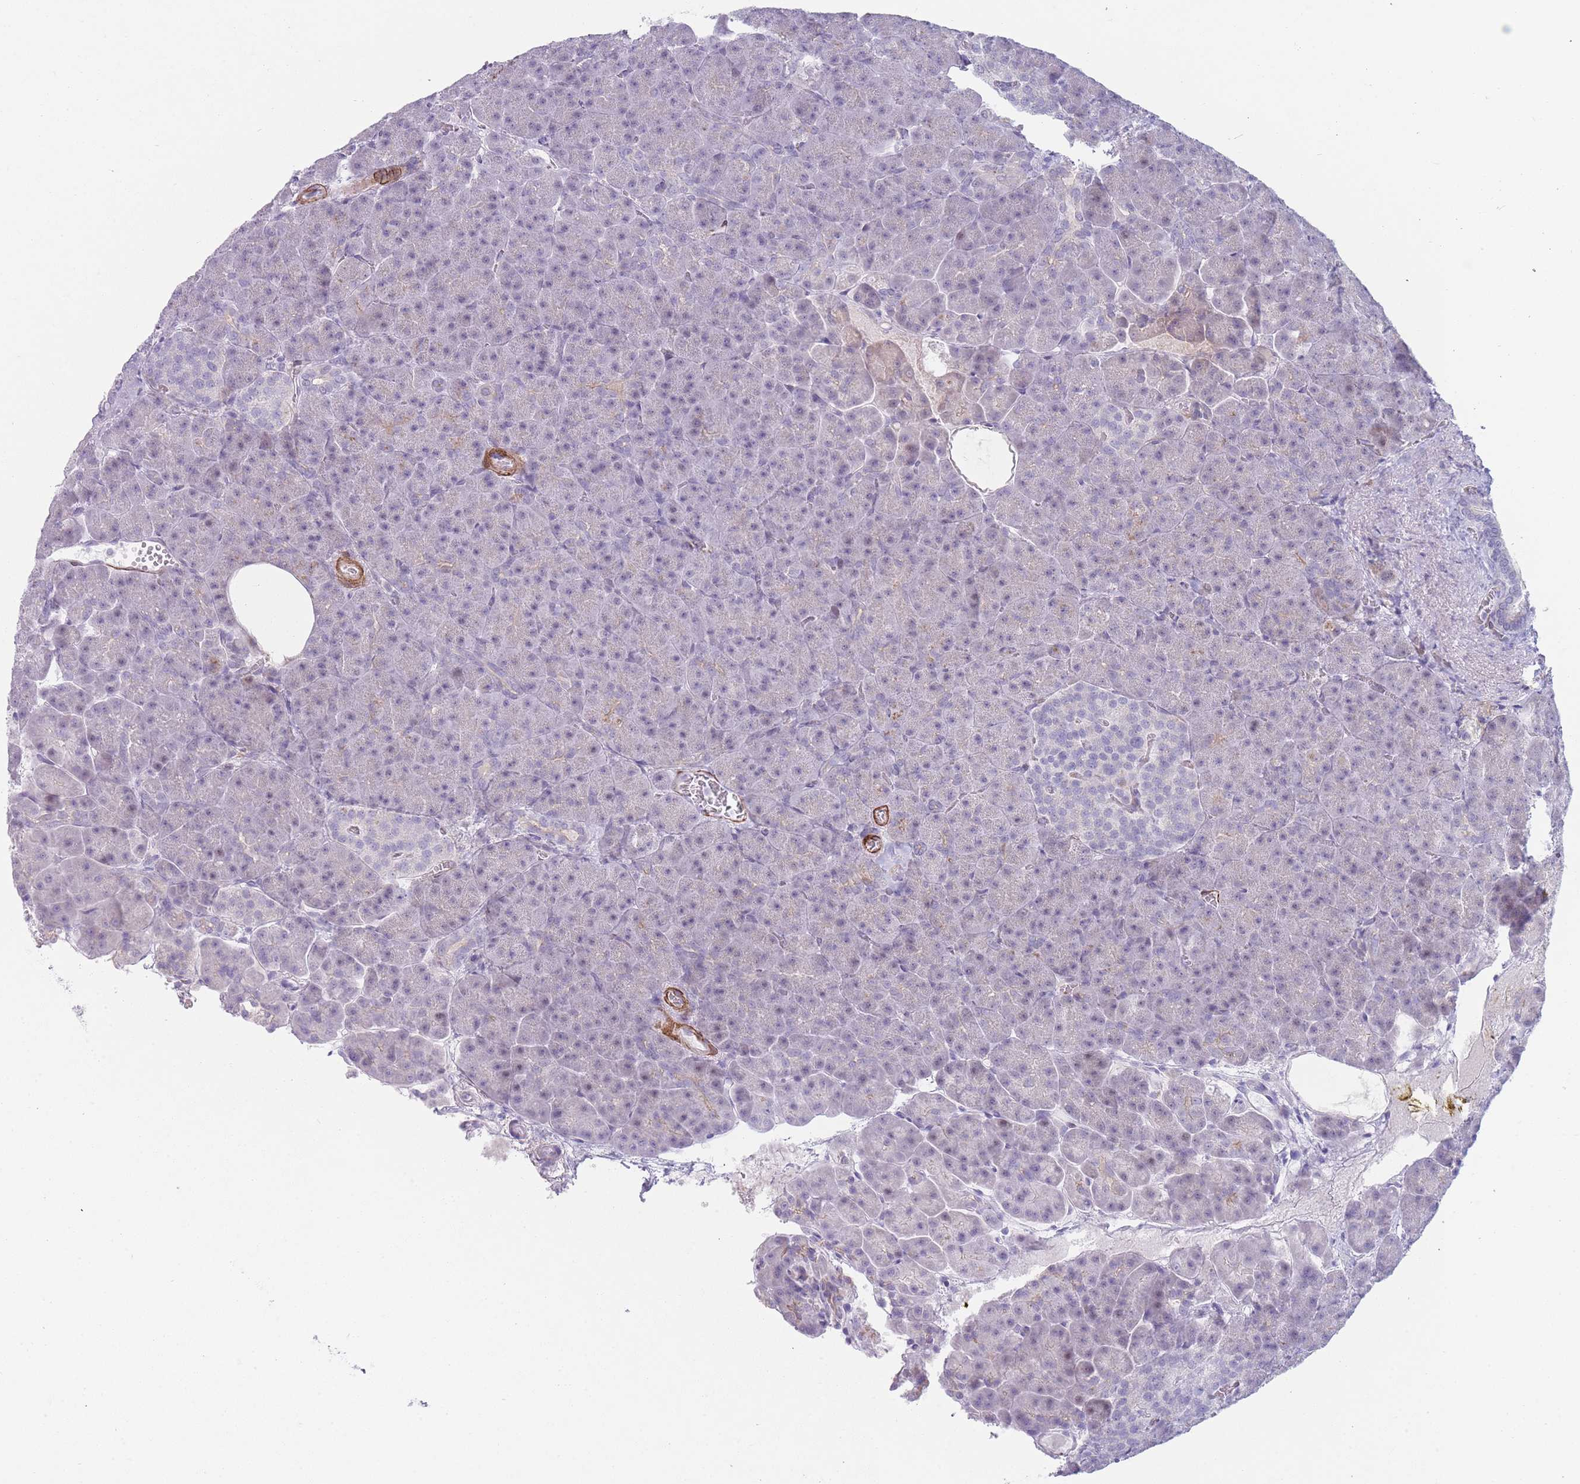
{"staining": {"intensity": "negative", "quantity": "none", "location": "none"}, "tissue": "pancreas", "cell_type": "Exocrine glandular cells", "image_type": "normal", "snomed": [{"axis": "morphology", "description": "Normal tissue, NOS"}, {"axis": "topography", "description": "Pancreas"}], "caption": "Immunohistochemistry (IHC) micrograph of benign pancreas: pancreas stained with DAB displays no significant protein positivity in exocrine glandular cells.", "gene": "IFNA10", "patient": {"sex": "female", "age": 74}}